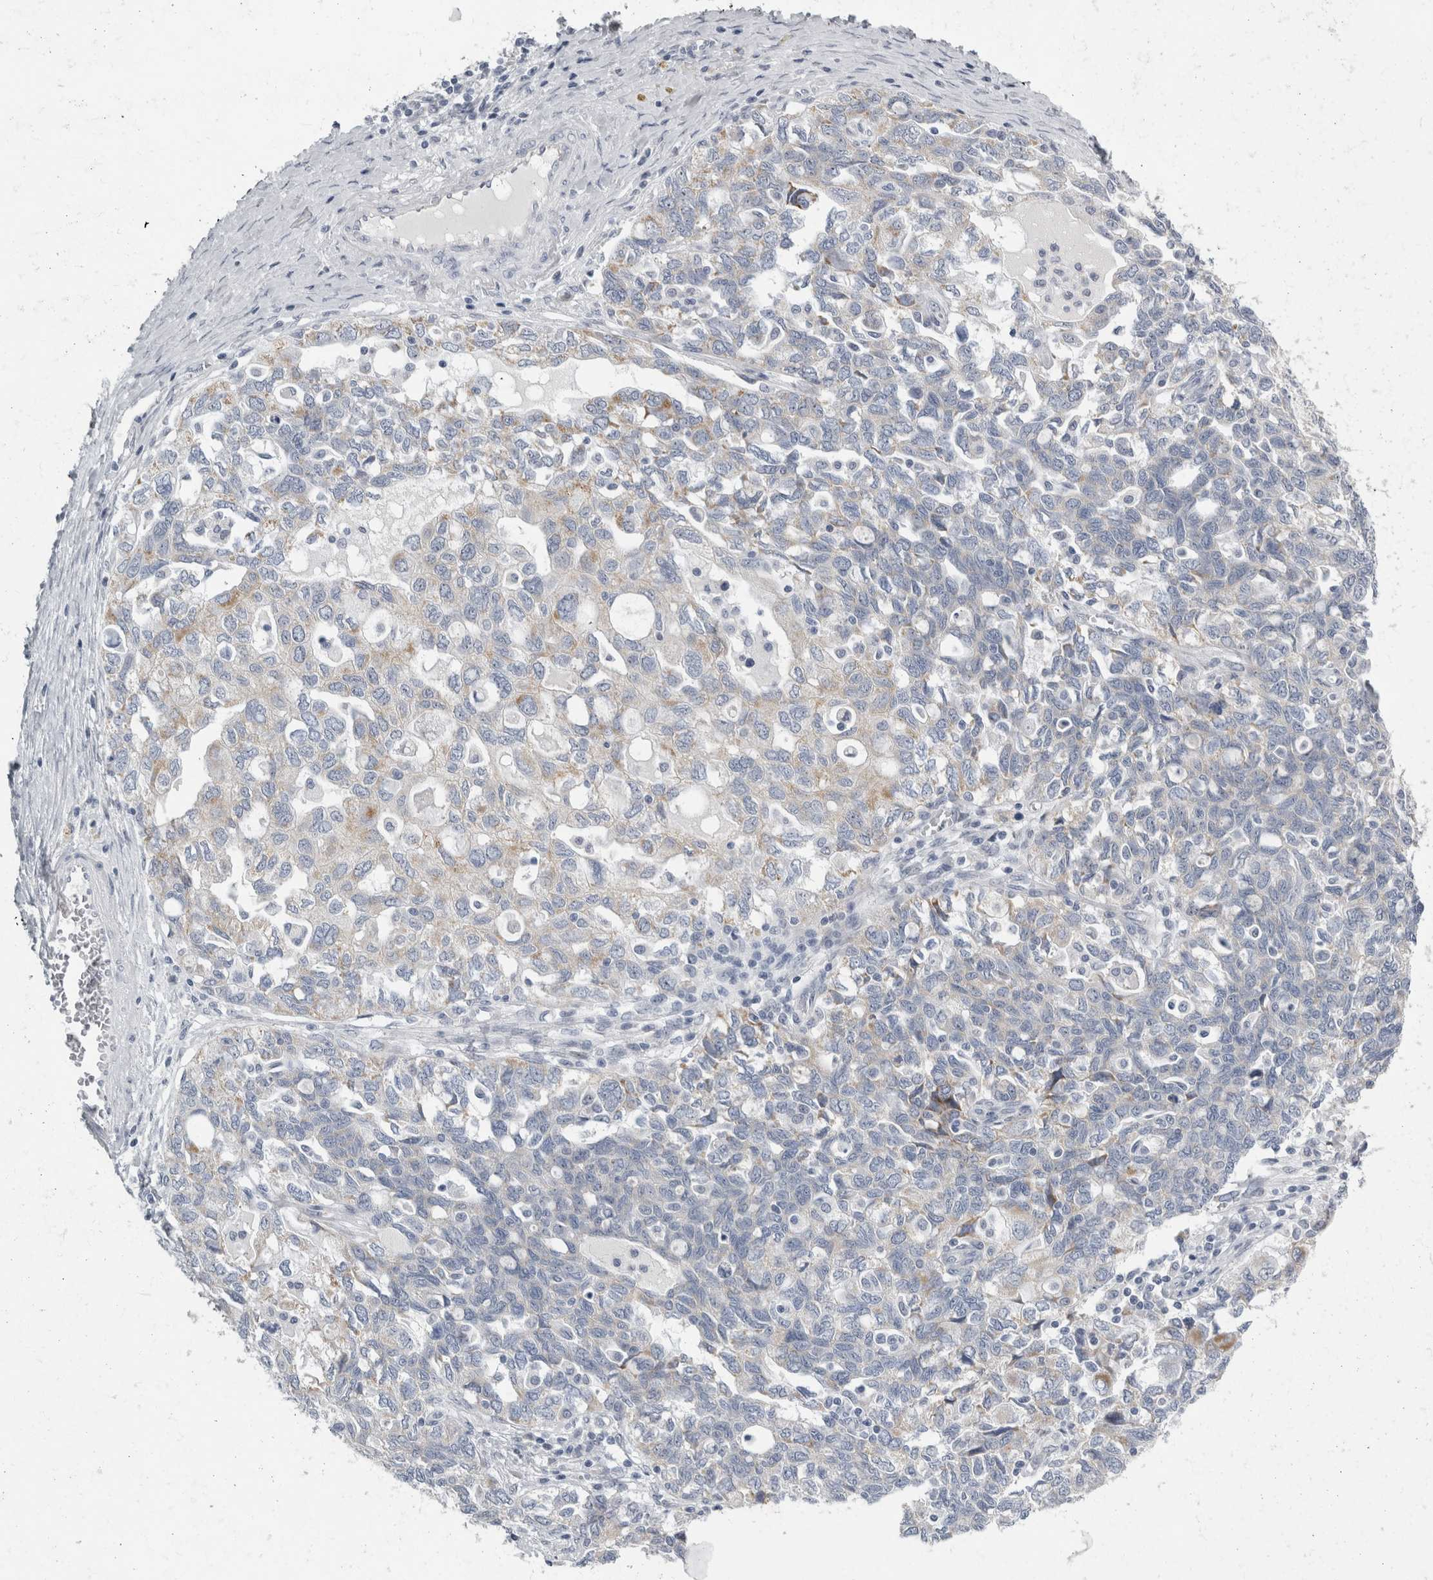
{"staining": {"intensity": "weak", "quantity": "<25%", "location": "cytoplasmic/membranous"}, "tissue": "ovarian cancer", "cell_type": "Tumor cells", "image_type": "cancer", "snomed": [{"axis": "morphology", "description": "Carcinoma, NOS"}, {"axis": "morphology", "description": "Cystadenocarcinoma, serous, NOS"}, {"axis": "topography", "description": "Ovary"}], "caption": "Tumor cells are negative for brown protein staining in ovarian serous cystadenocarcinoma.", "gene": "FXYD7", "patient": {"sex": "female", "age": 69}}